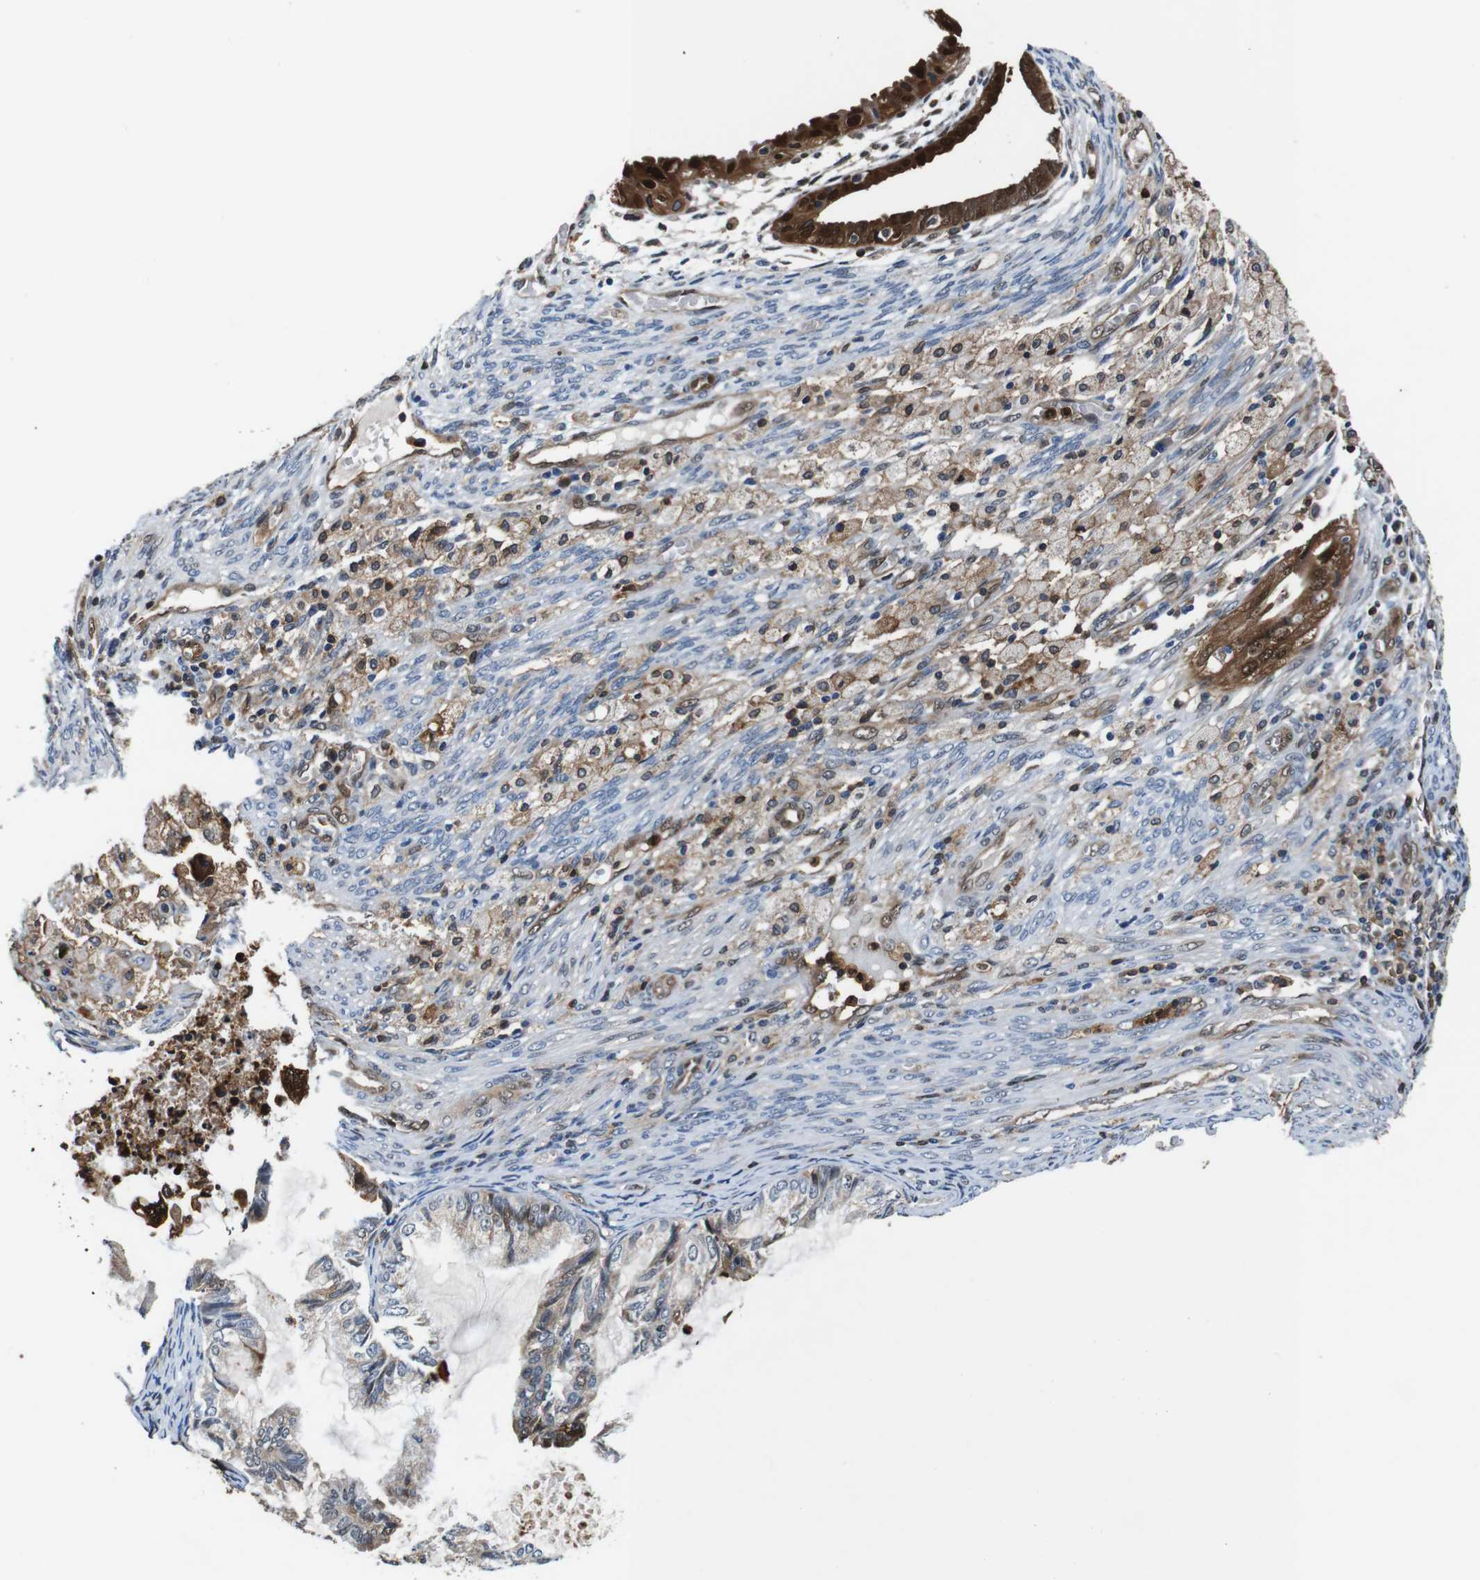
{"staining": {"intensity": "strong", "quantity": "25%-75%", "location": "cytoplasmic/membranous,nuclear"}, "tissue": "cervical cancer", "cell_type": "Tumor cells", "image_type": "cancer", "snomed": [{"axis": "morphology", "description": "Normal tissue, NOS"}, {"axis": "morphology", "description": "Adenocarcinoma, NOS"}, {"axis": "topography", "description": "Cervix"}, {"axis": "topography", "description": "Endometrium"}], "caption": "Strong cytoplasmic/membranous and nuclear protein staining is present in about 25%-75% of tumor cells in cervical adenocarcinoma.", "gene": "ANXA1", "patient": {"sex": "female", "age": 86}}